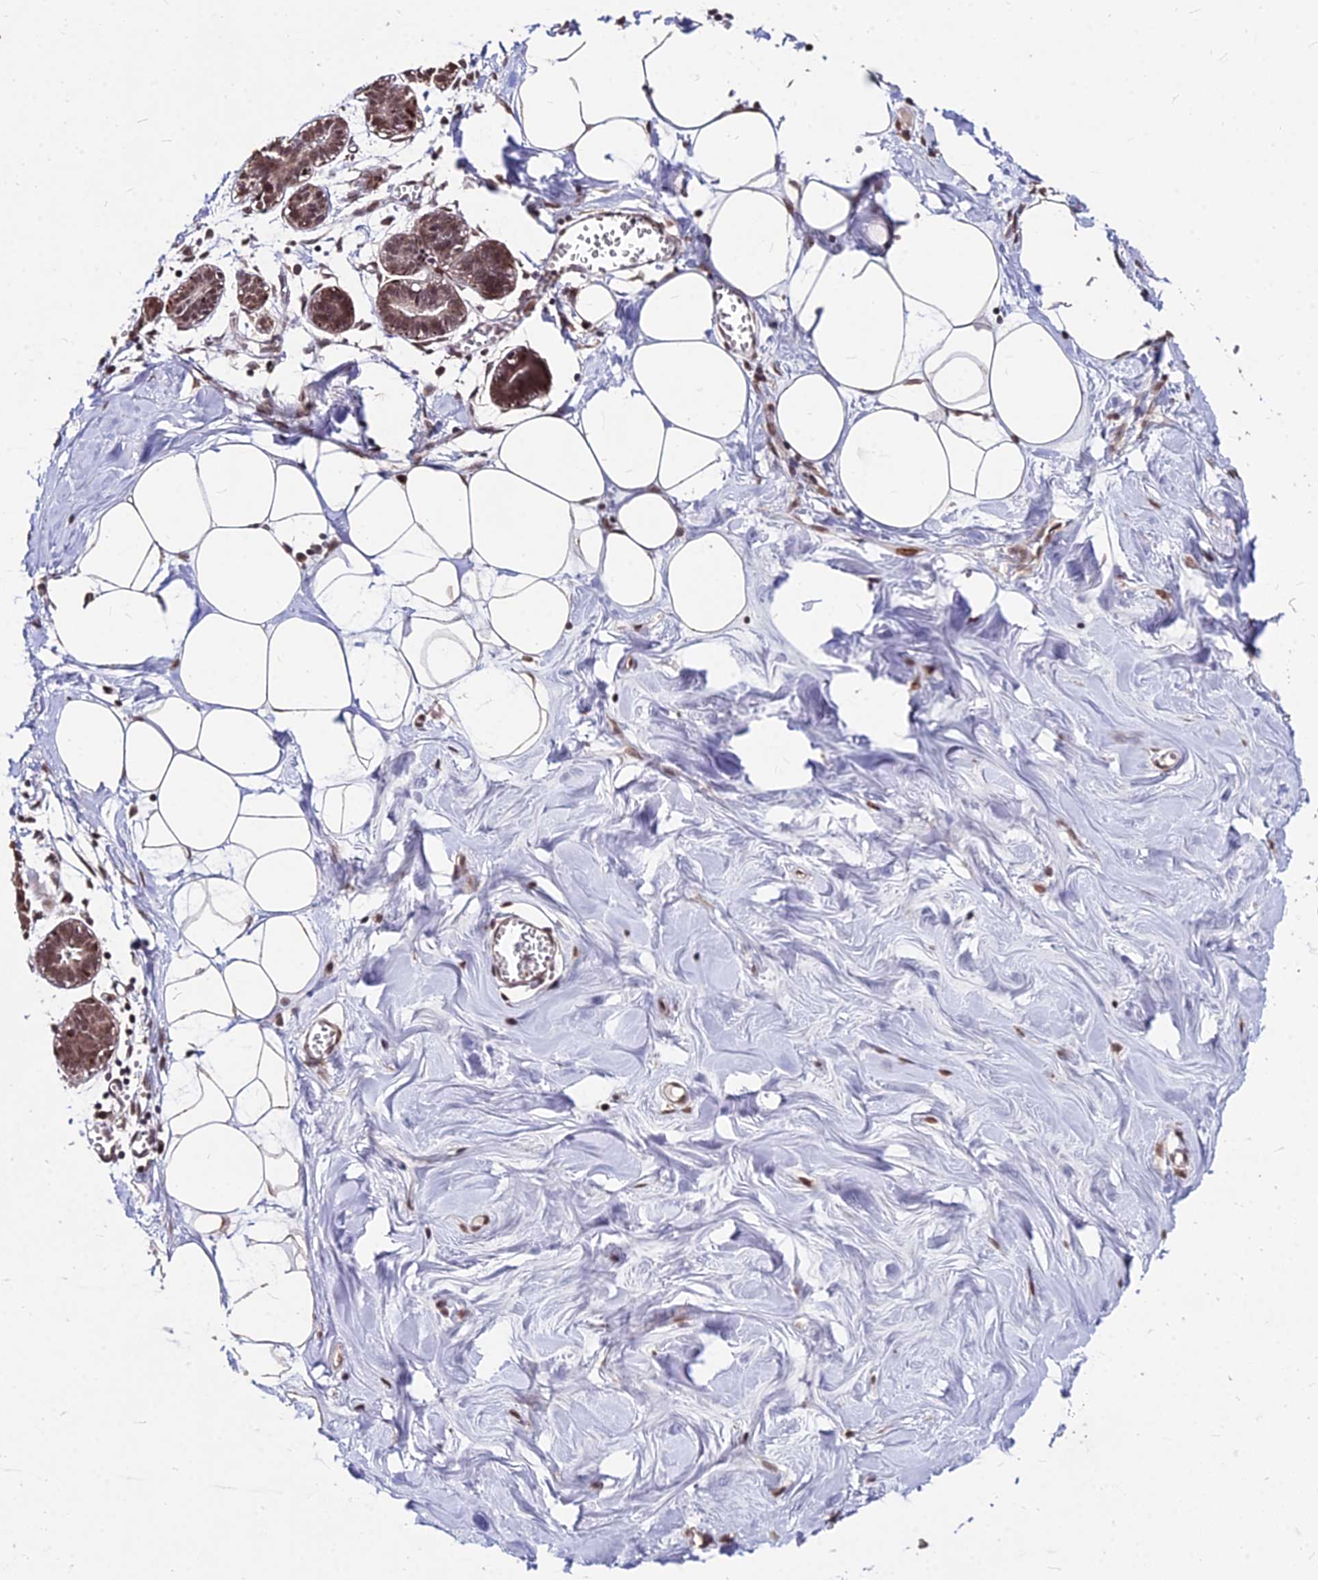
{"staining": {"intensity": "moderate", "quantity": ">75%", "location": "nuclear"}, "tissue": "breast", "cell_type": "Adipocytes", "image_type": "normal", "snomed": [{"axis": "morphology", "description": "Normal tissue, NOS"}, {"axis": "topography", "description": "Breast"}], "caption": "Immunohistochemical staining of normal human breast shows medium levels of moderate nuclear staining in about >75% of adipocytes. The protein is shown in brown color, while the nuclei are stained blue.", "gene": "ZBED4", "patient": {"sex": "female", "age": 27}}